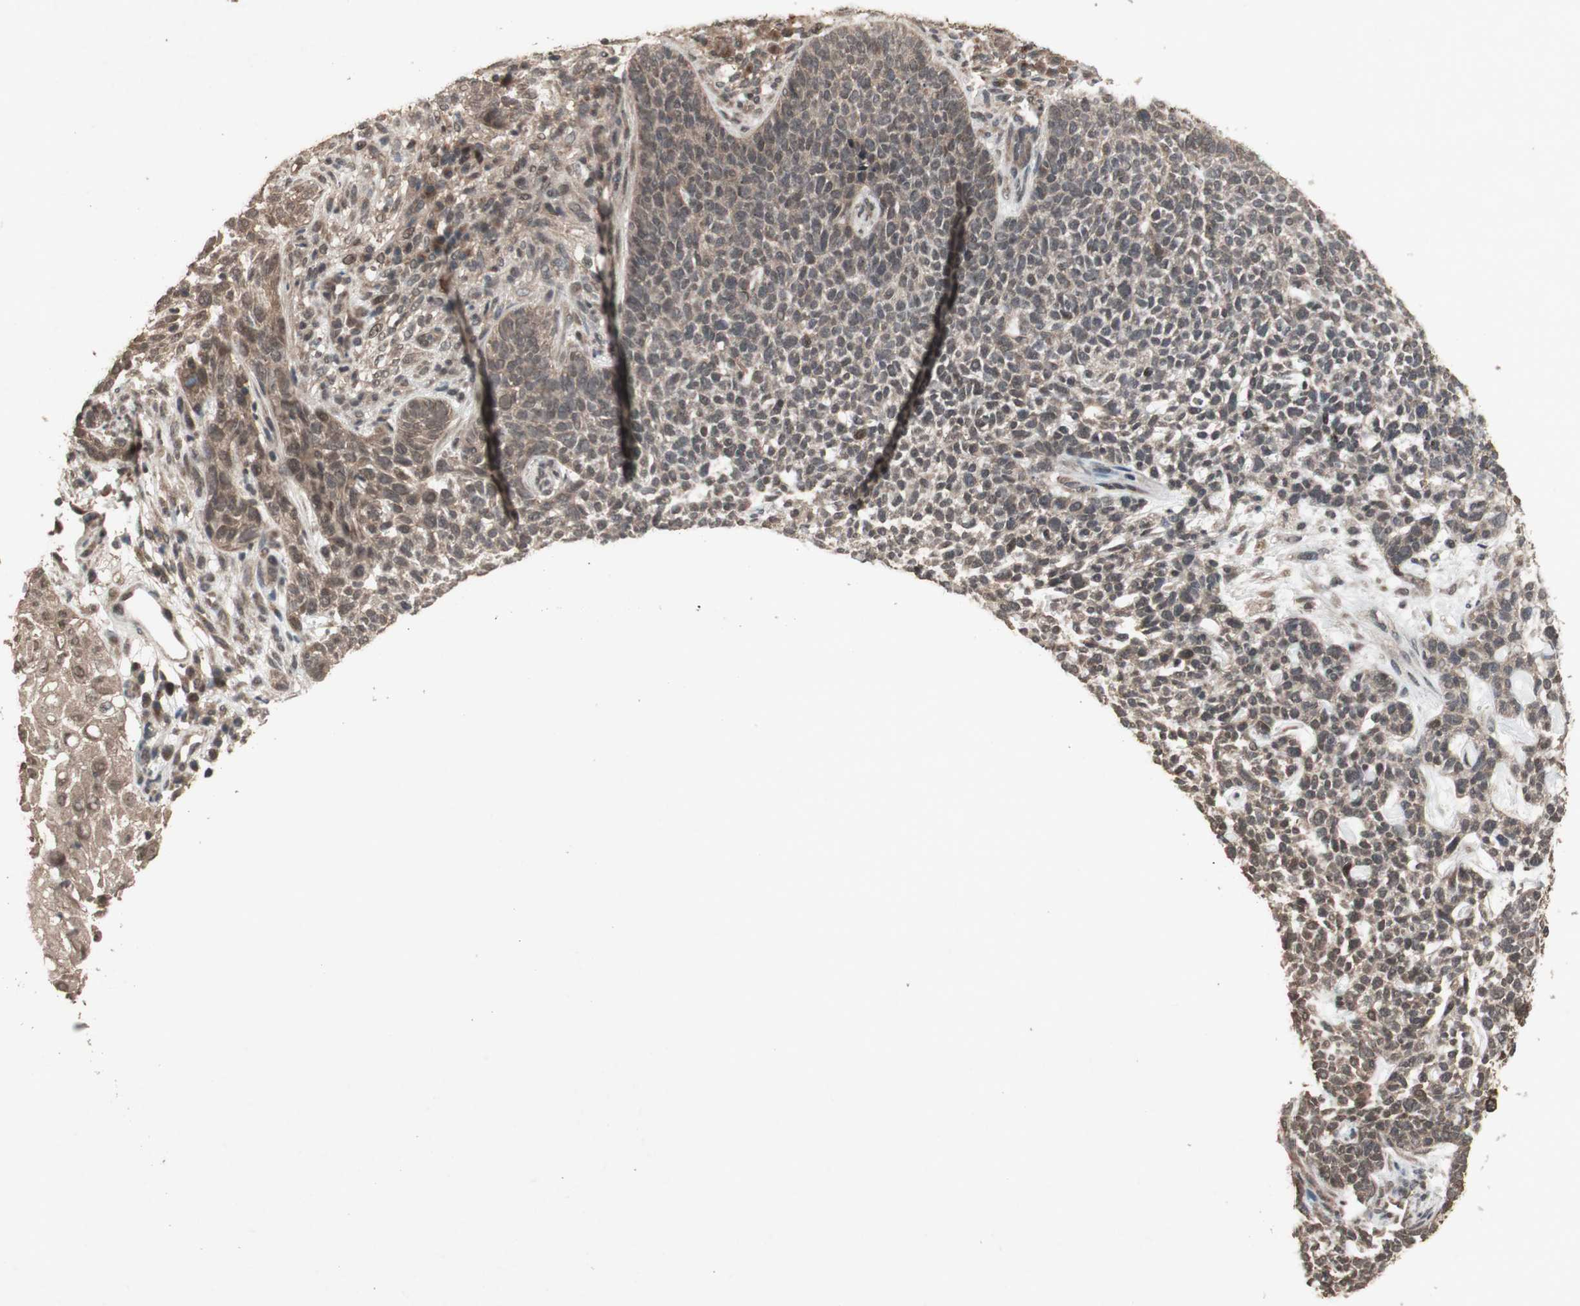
{"staining": {"intensity": "moderate", "quantity": ">75%", "location": "cytoplasmic/membranous,nuclear"}, "tissue": "skin cancer", "cell_type": "Tumor cells", "image_type": "cancer", "snomed": [{"axis": "morphology", "description": "Basal cell carcinoma"}, {"axis": "topography", "description": "Skin"}], "caption": "There is medium levels of moderate cytoplasmic/membranous and nuclear staining in tumor cells of skin cancer (basal cell carcinoma), as demonstrated by immunohistochemical staining (brown color).", "gene": "KANSL1", "patient": {"sex": "female", "age": 84}}